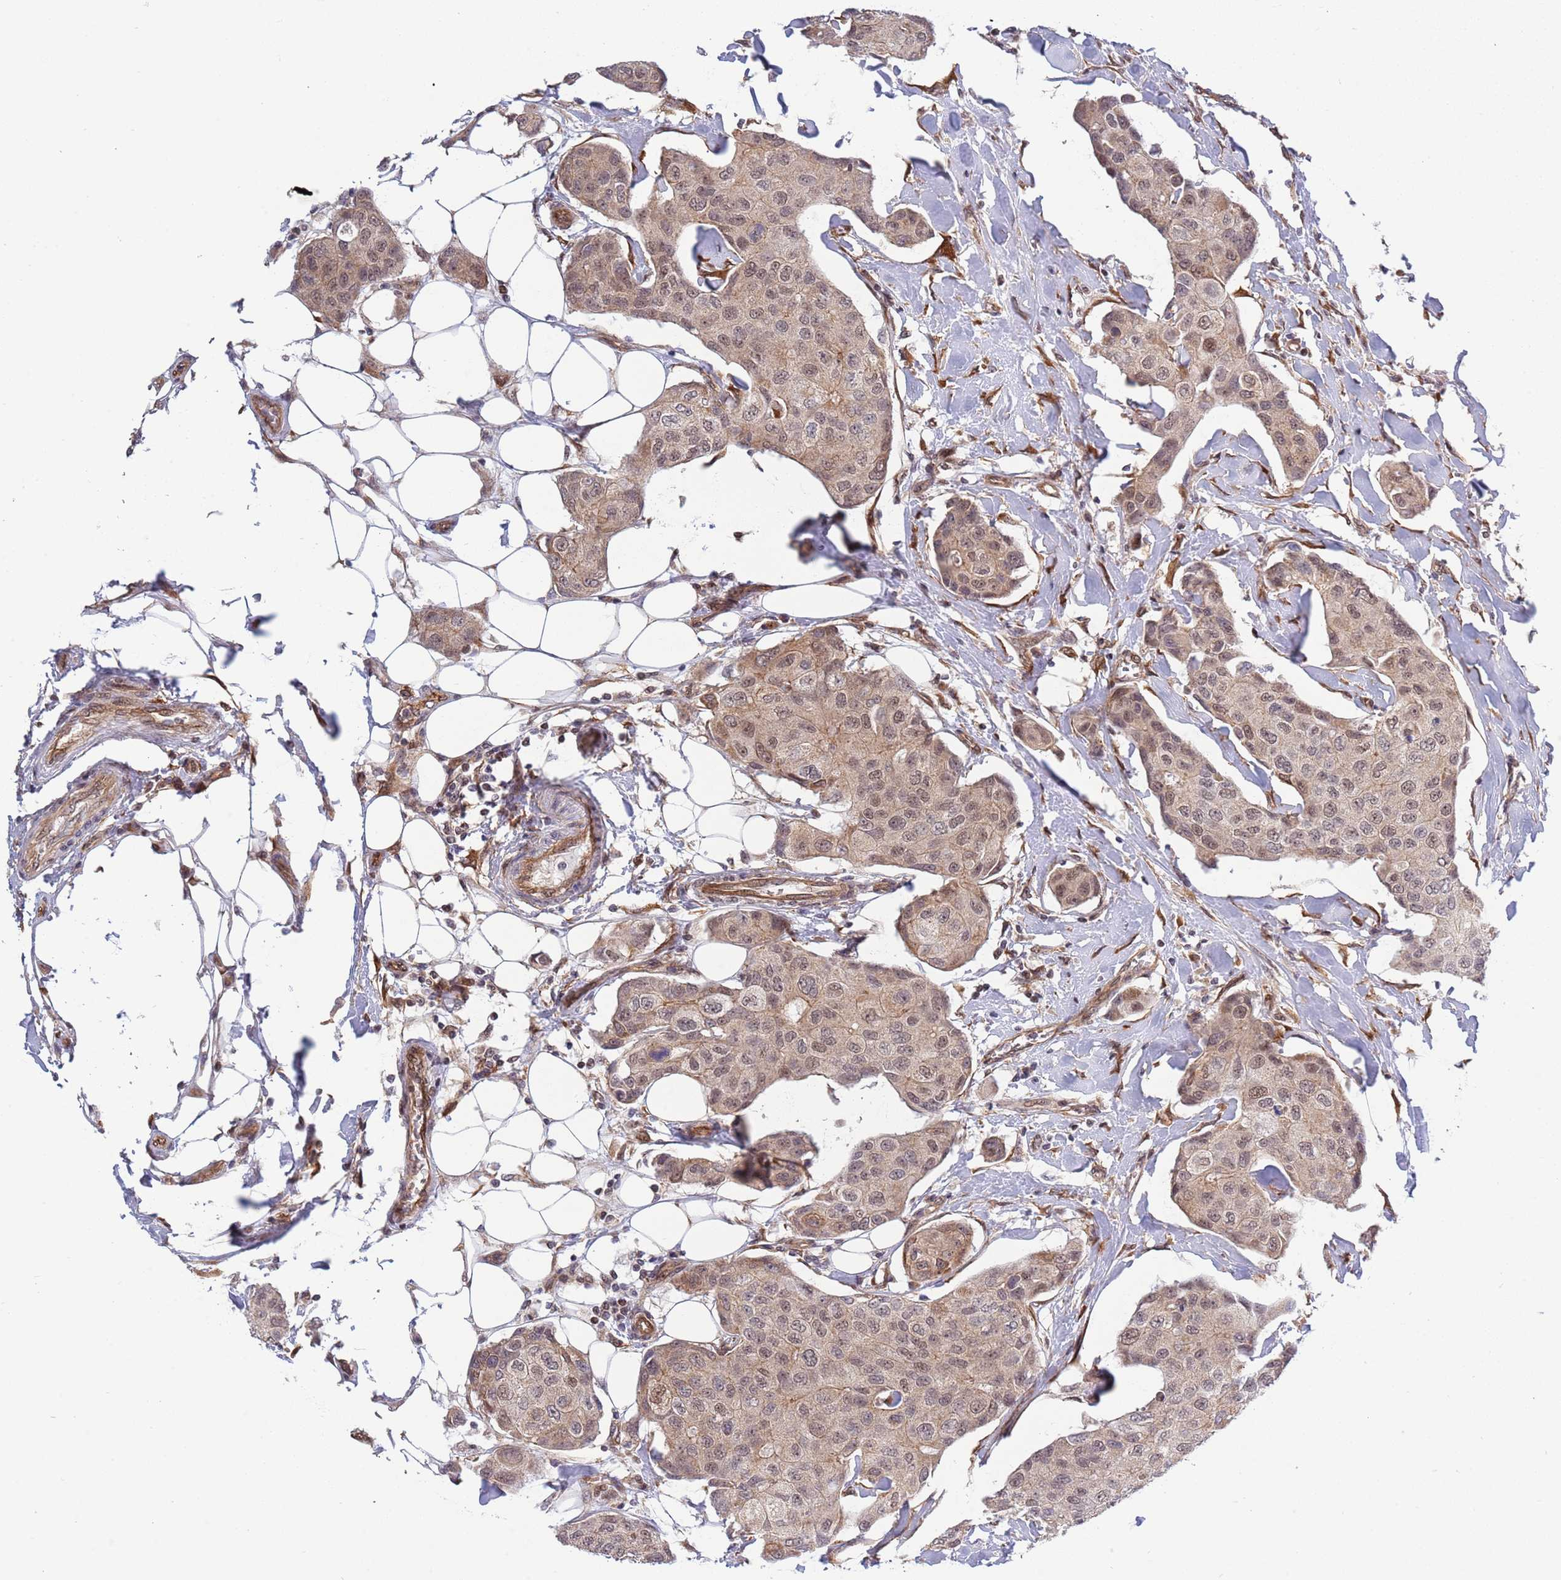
{"staining": {"intensity": "moderate", "quantity": ">75%", "location": "cytoplasmic/membranous,nuclear"}, "tissue": "breast cancer", "cell_type": "Tumor cells", "image_type": "cancer", "snomed": [{"axis": "morphology", "description": "Duct carcinoma"}, {"axis": "topography", "description": "Breast"}, {"axis": "topography", "description": "Lymph node"}], "caption": "Immunohistochemical staining of human breast intraductal carcinoma exhibits moderate cytoplasmic/membranous and nuclear protein expression in about >75% of tumor cells. Nuclei are stained in blue.", "gene": "TBX10", "patient": {"sex": "female", "age": 80}}